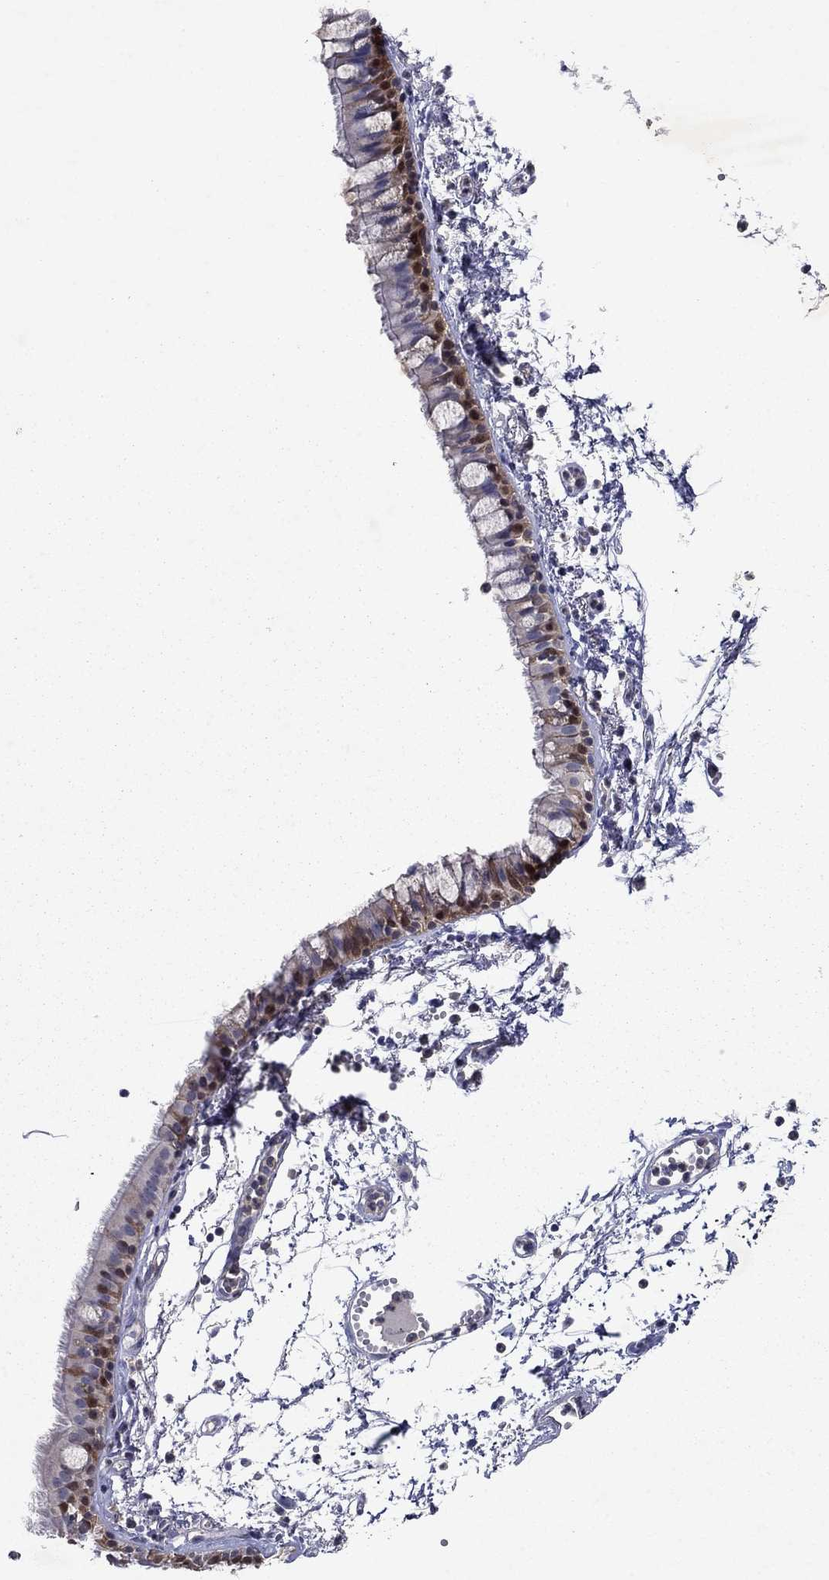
{"staining": {"intensity": "moderate", "quantity": "25%-75%", "location": "cytoplasmic/membranous"}, "tissue": "bronchus", "cell_type": "Respiratory epithelial cells", "image_type": "normal", "snomed": [{"axis": "morphology", "description": "Normal tissue, NOS"}, {"axis": "topography", "description": "Cartilage tissue"}, {"axis": "topography", "description": "Bronchus"}], "caption": "Immunohistochemistry (DAB) staining of benign human bronchus shows moderate cytoplasmic/membranous protein expression in about 25%-75% of respiratory epithelial cells. (IHC, brightfield microscopy, high magnification).", "gene": "GLTP", "patient": {"sex": "male", "age": 66}}